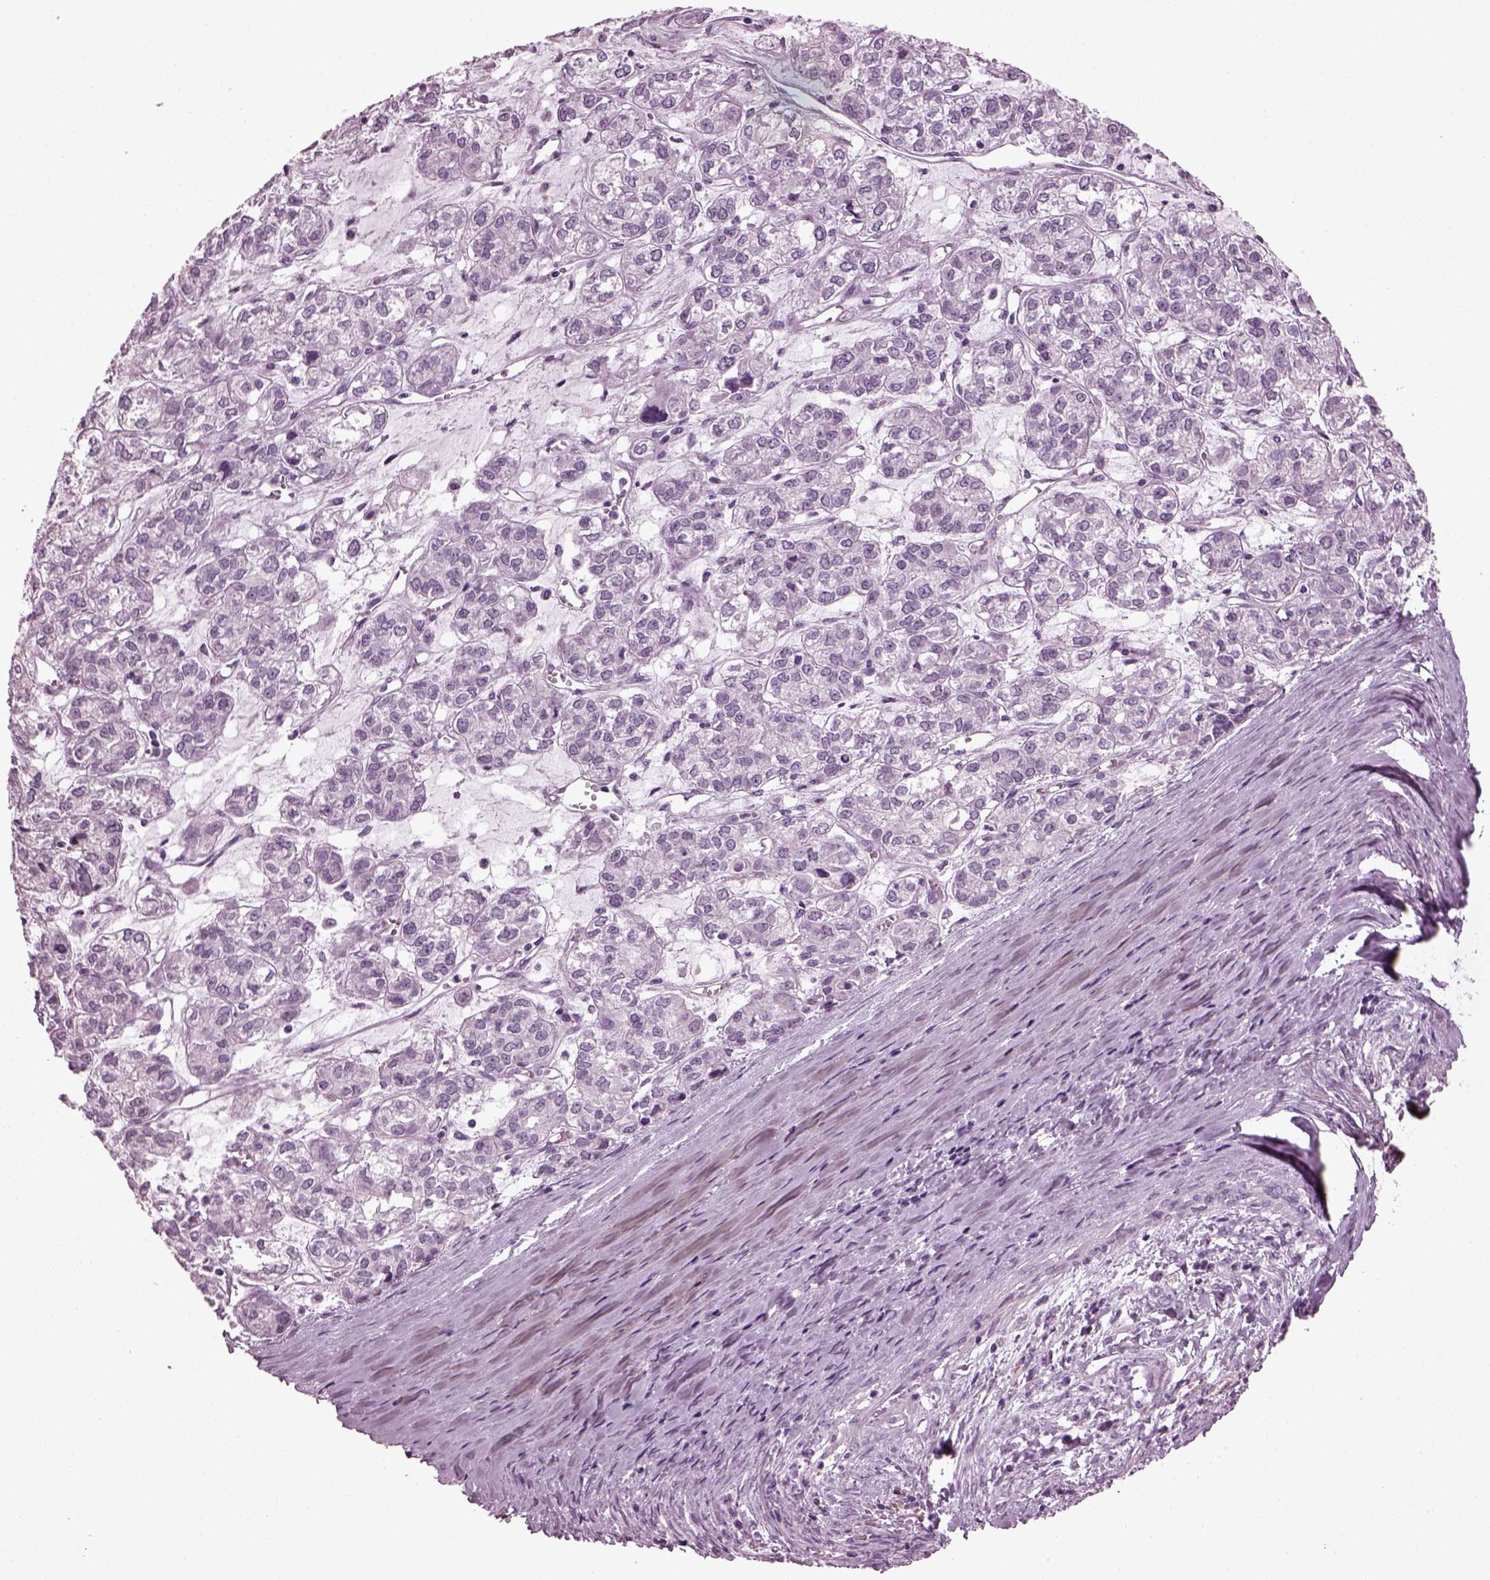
{"staining": {"intensity": "negative", "quantity": "none", "location": "none"}, "tissue": "ovarian cancer", "cell_type": "Tumor cells", "image_type": "cancer", "snomed": [{"axis": "morphology", "description": "Carcinoma, endometroid"}, {"axis": "topography", "description": "Ovary"}], "caption": "This is an immunohistochemistry (IHC) histopathology image of human endometroid carcinoma (ovarian). There is no staining in tumor cells.", "gene": "SLC6A17", "patient": {"sex": "female", "age": 64}}